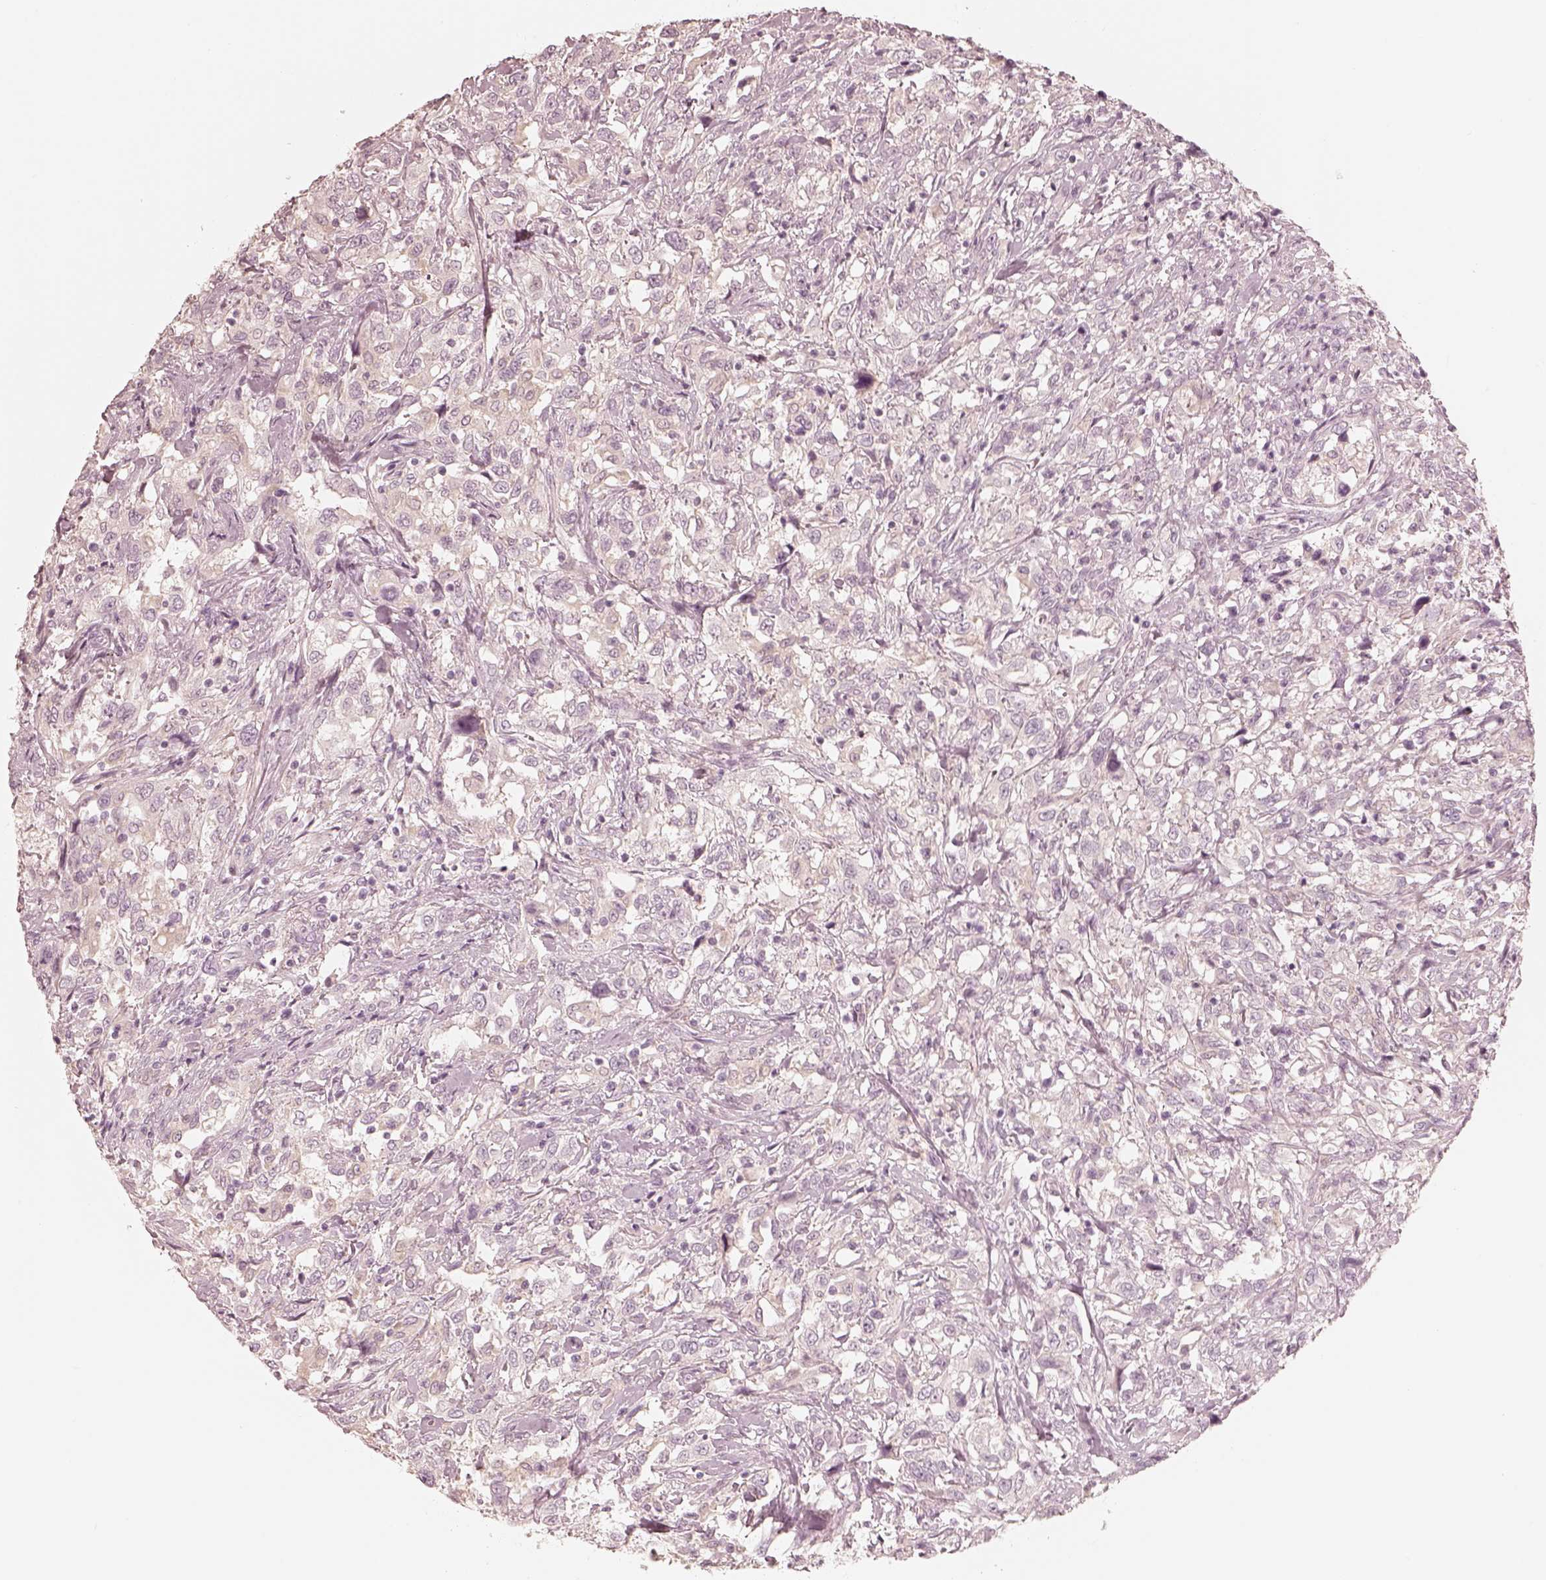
{"staining": {"intensity": "negative", "quantity": "none", "location": "none"}, "tissue": "urothelial cancer", "cell_type": "Tumor cells", "image_type": "cancer", "snomed": [{"axis": "morphology", "description": "Urothelial carcinoma, NOS"}, {"axis": "morphology", "description": "Urothelial carcinoma, High grade"}, {"axis": "topography", "description": "Urinary bladder"}], "caption": "A photomicrograph of transitional cell carcinoma stained for a protein exhibits no brown staining in tumor cells.", "gene": "CALR3", "patient": {"sex": "female", "age": 64}}